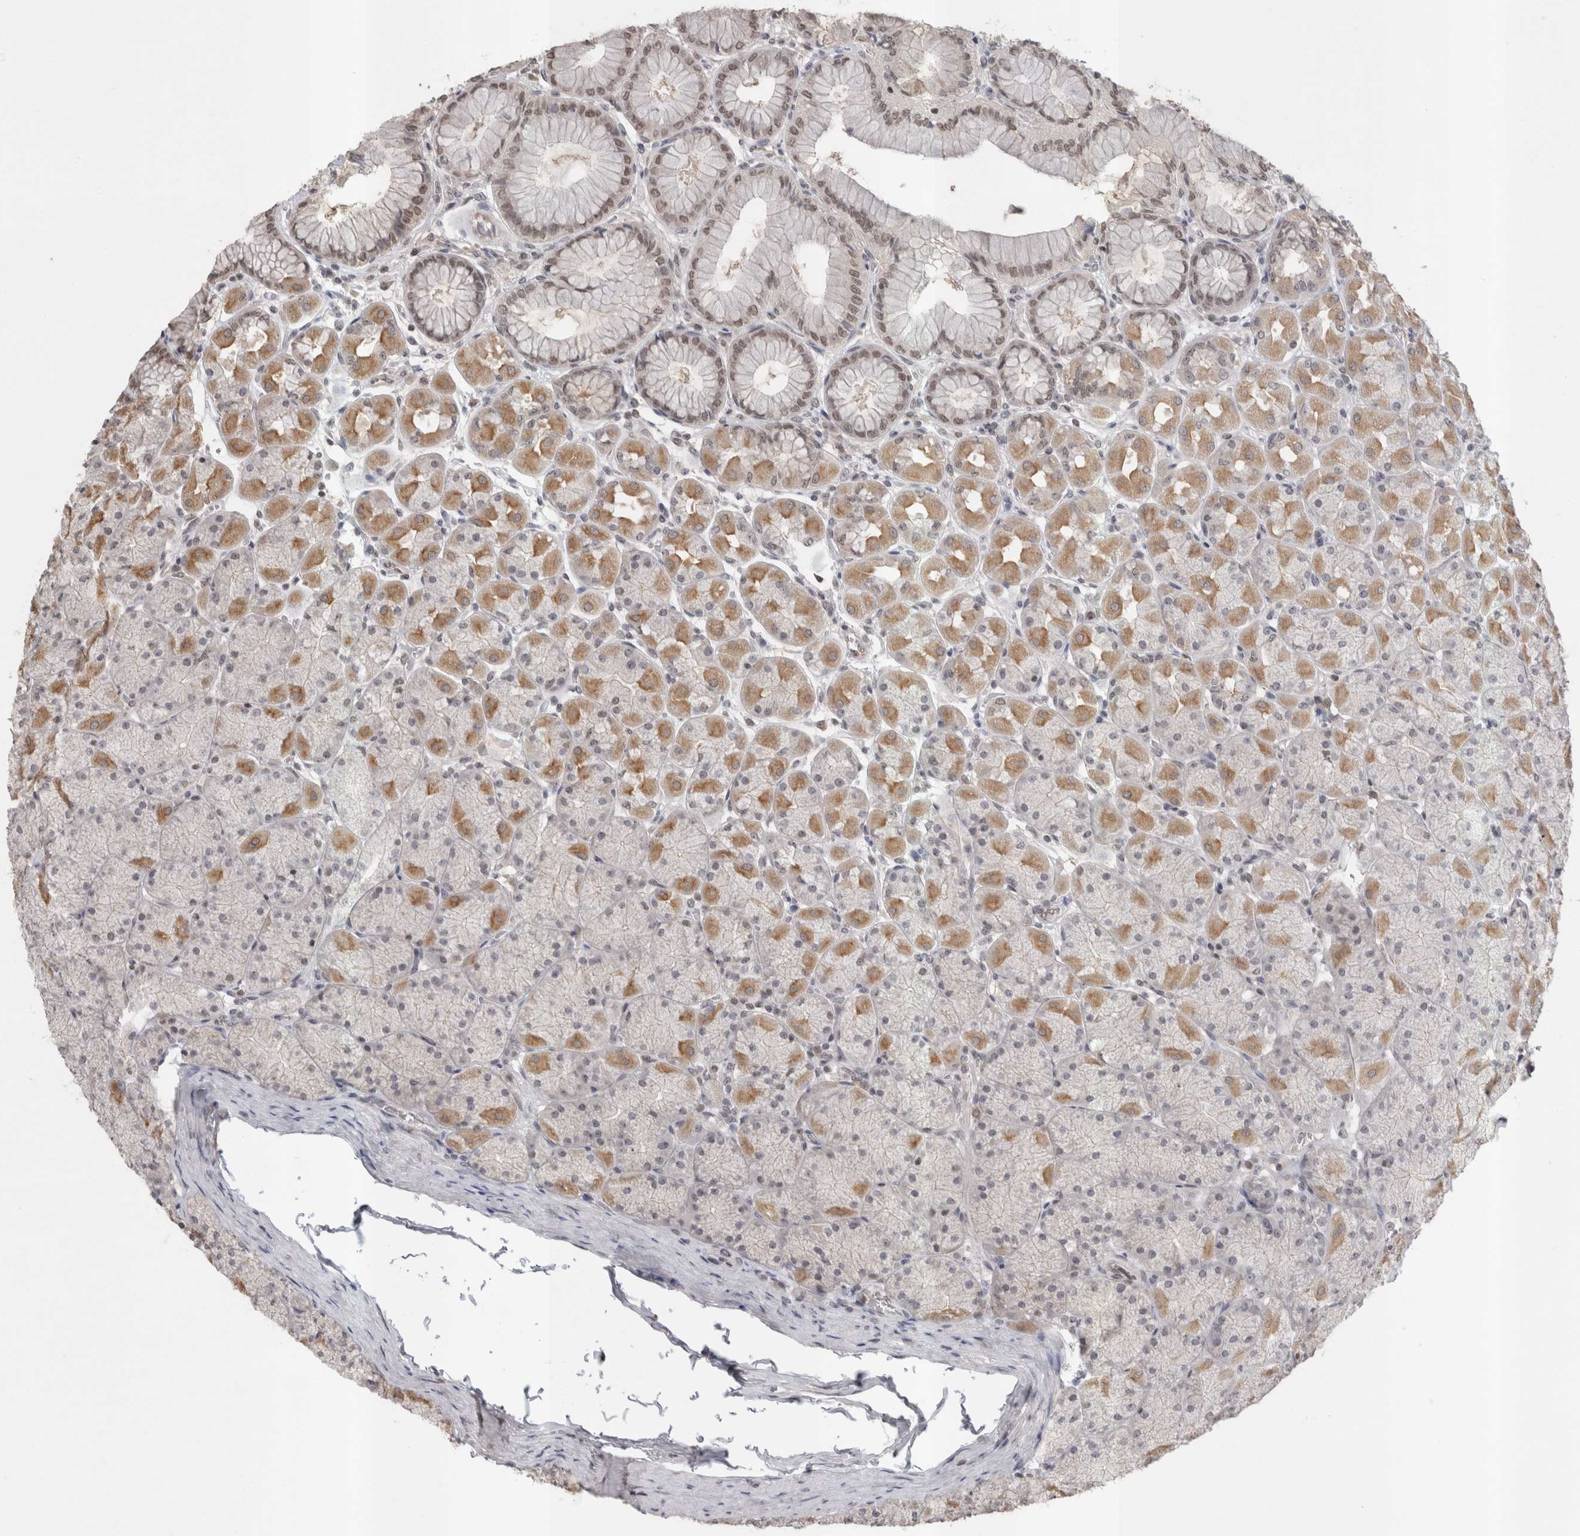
{"staining": {"intensity": "moderate", "quantity": ">75%", "location": "cytoplasmic/membranous,nuclear"}, "tissue": "stomach", "cell_type": "Glandular cells", "image_type": "normal", "snomed": [{"axis": "morphology", "description": "Normal tissue, NOS"}, {"axis": "topography", "description": "Stomach, upper"}], "caption": "Immunohistochemistry of unremarkable human stomach exhibits medium levels of moderate cytoplasmic/membranous,nuclear expression in approximately >75% of glandular cells.", "gene": "DAXX", "patient": {"sex": "female", "age": 56}}